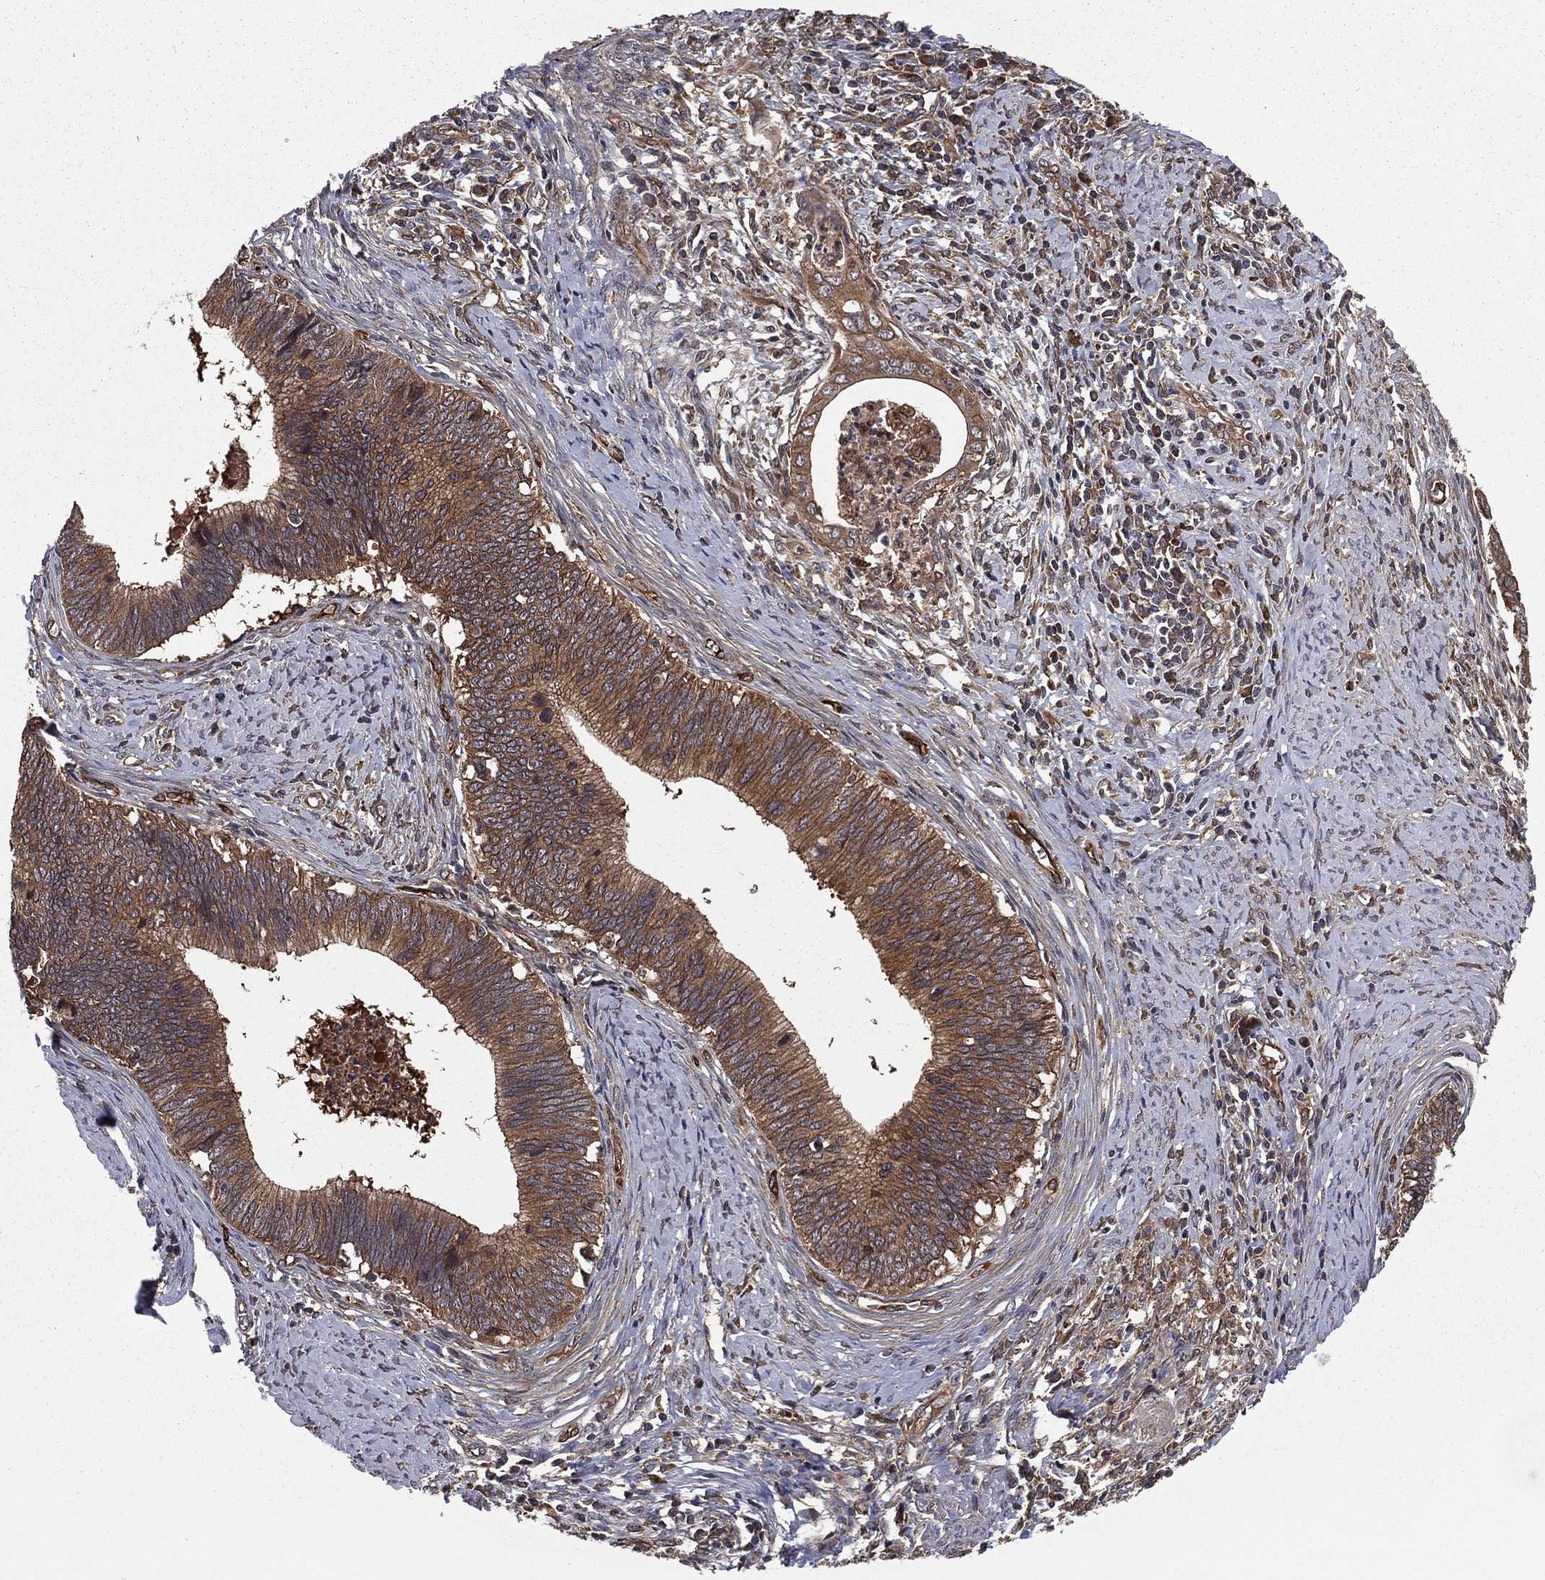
{"staining": {"intensity": "strong", "quantity": ">75%", "location": "cytoplasmic/membranous"}, "tissue": "cervical cancer", "cell_type": "Tumor cells", "image_type": "cancer", "snomed": [{"axis": "morphology", "description": "Adenocarcinoma, NOS"}, {"axis": "topography", "description": "Cervix"}], "caption": "Tumor cells display strong cytoplasmic/membranous expression in approximately >75% of cells in cervical cancer. Ihc stains the protein in brown and the nuclei are stained blue.", "gene": "CERT1", "patient": {"sex": "female", "age": 42}}